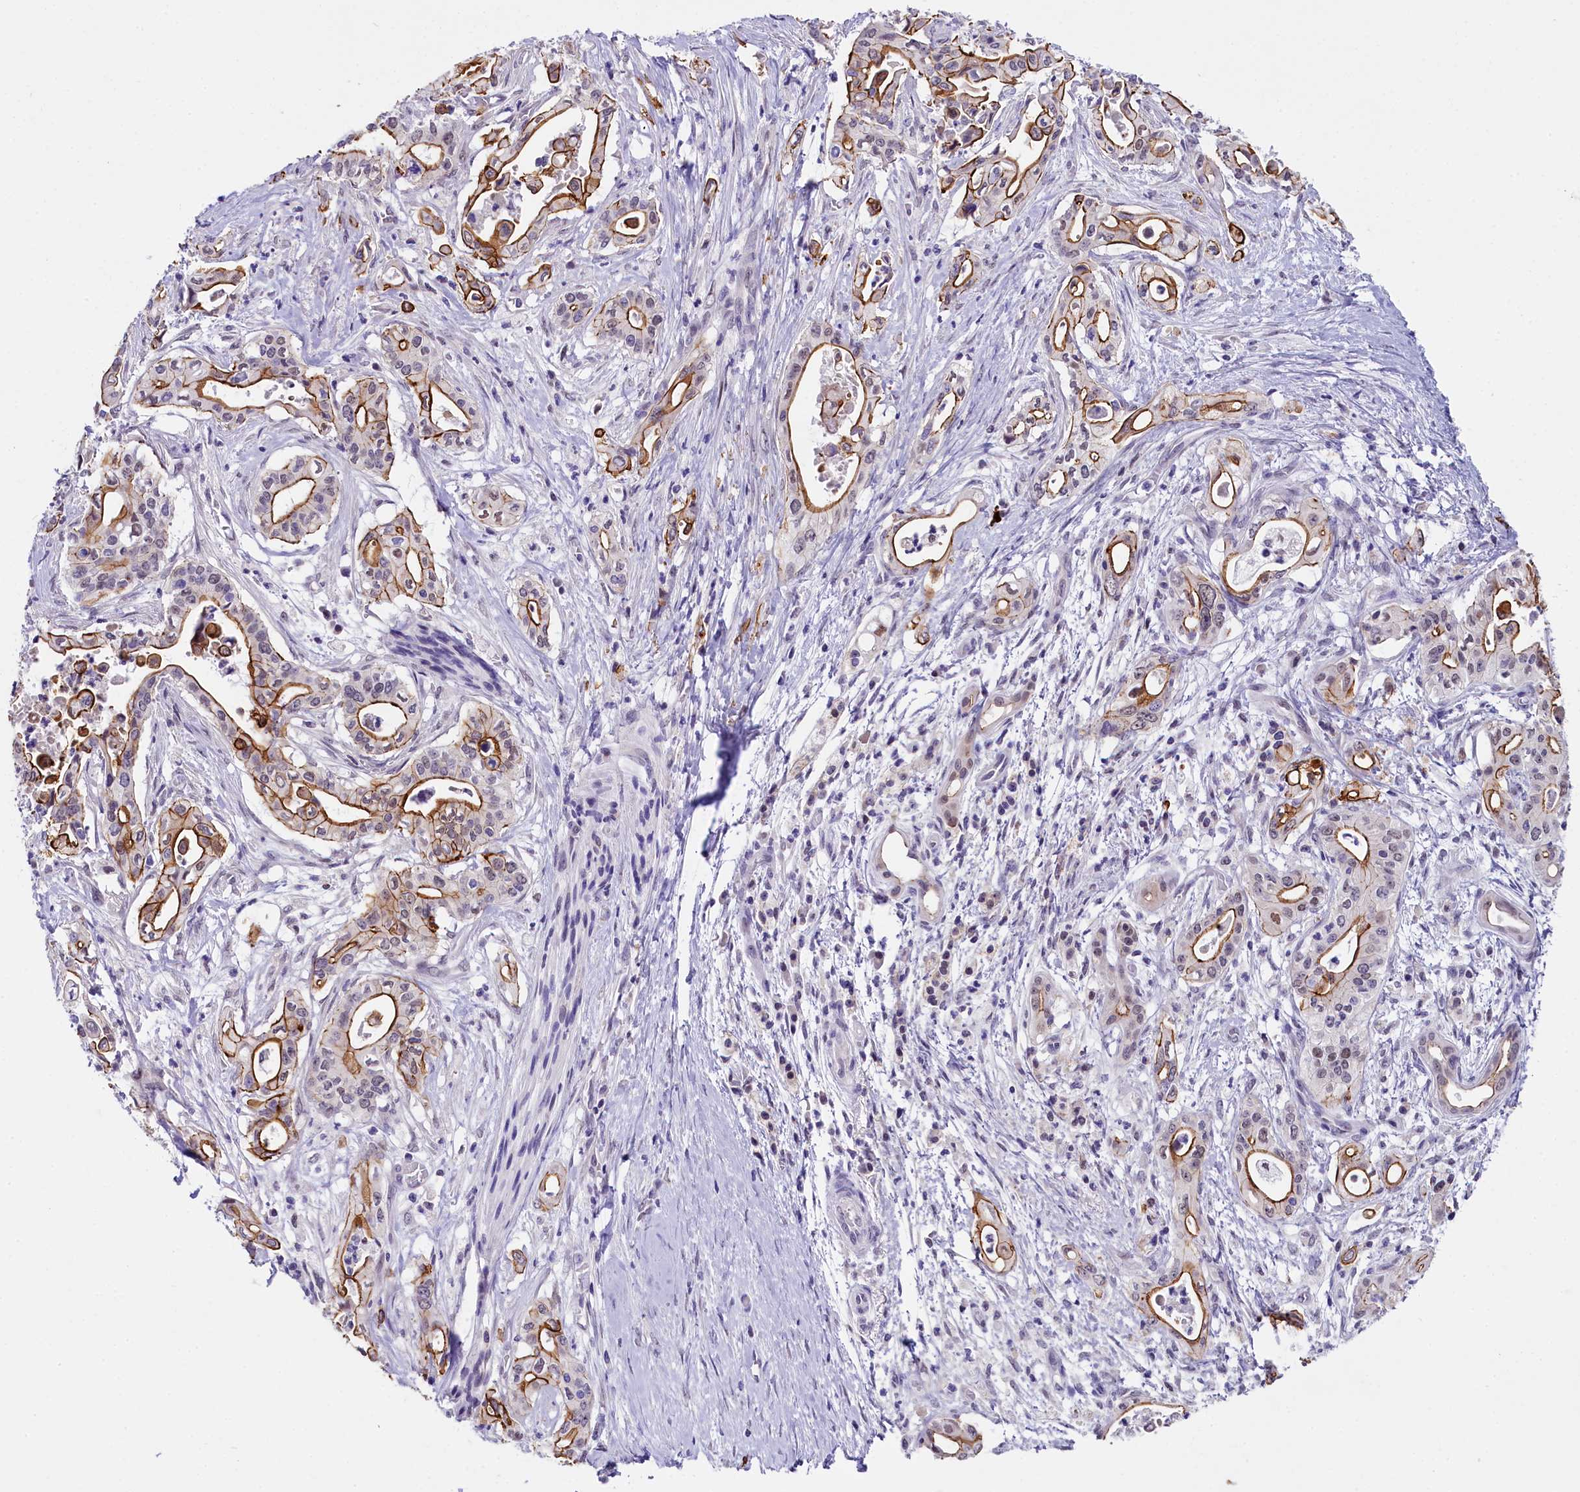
{"staining": {"intensity": "strong", "quantity": "25%-75%", "location": "cytoplasmic/membranous"}, "tissue": "pancreatic cancer", "cell_type": "Tumor cells", "image_type": "cancer", "snomed": [{"axis": "morphology", "description": "Adenocarcinoma, NOS"}, {"axis": "topography", "description": "Pancreas"}], "caption": "About 25%-75% of tumor cells in pancreatic cancer (adenocarcinoma) show strong cytoplasmic/membranous protein expression as visualized by brown immunohistochemical staining.", "gene": "OSGEP", "patient": {"sex": "female", "age": 77}}